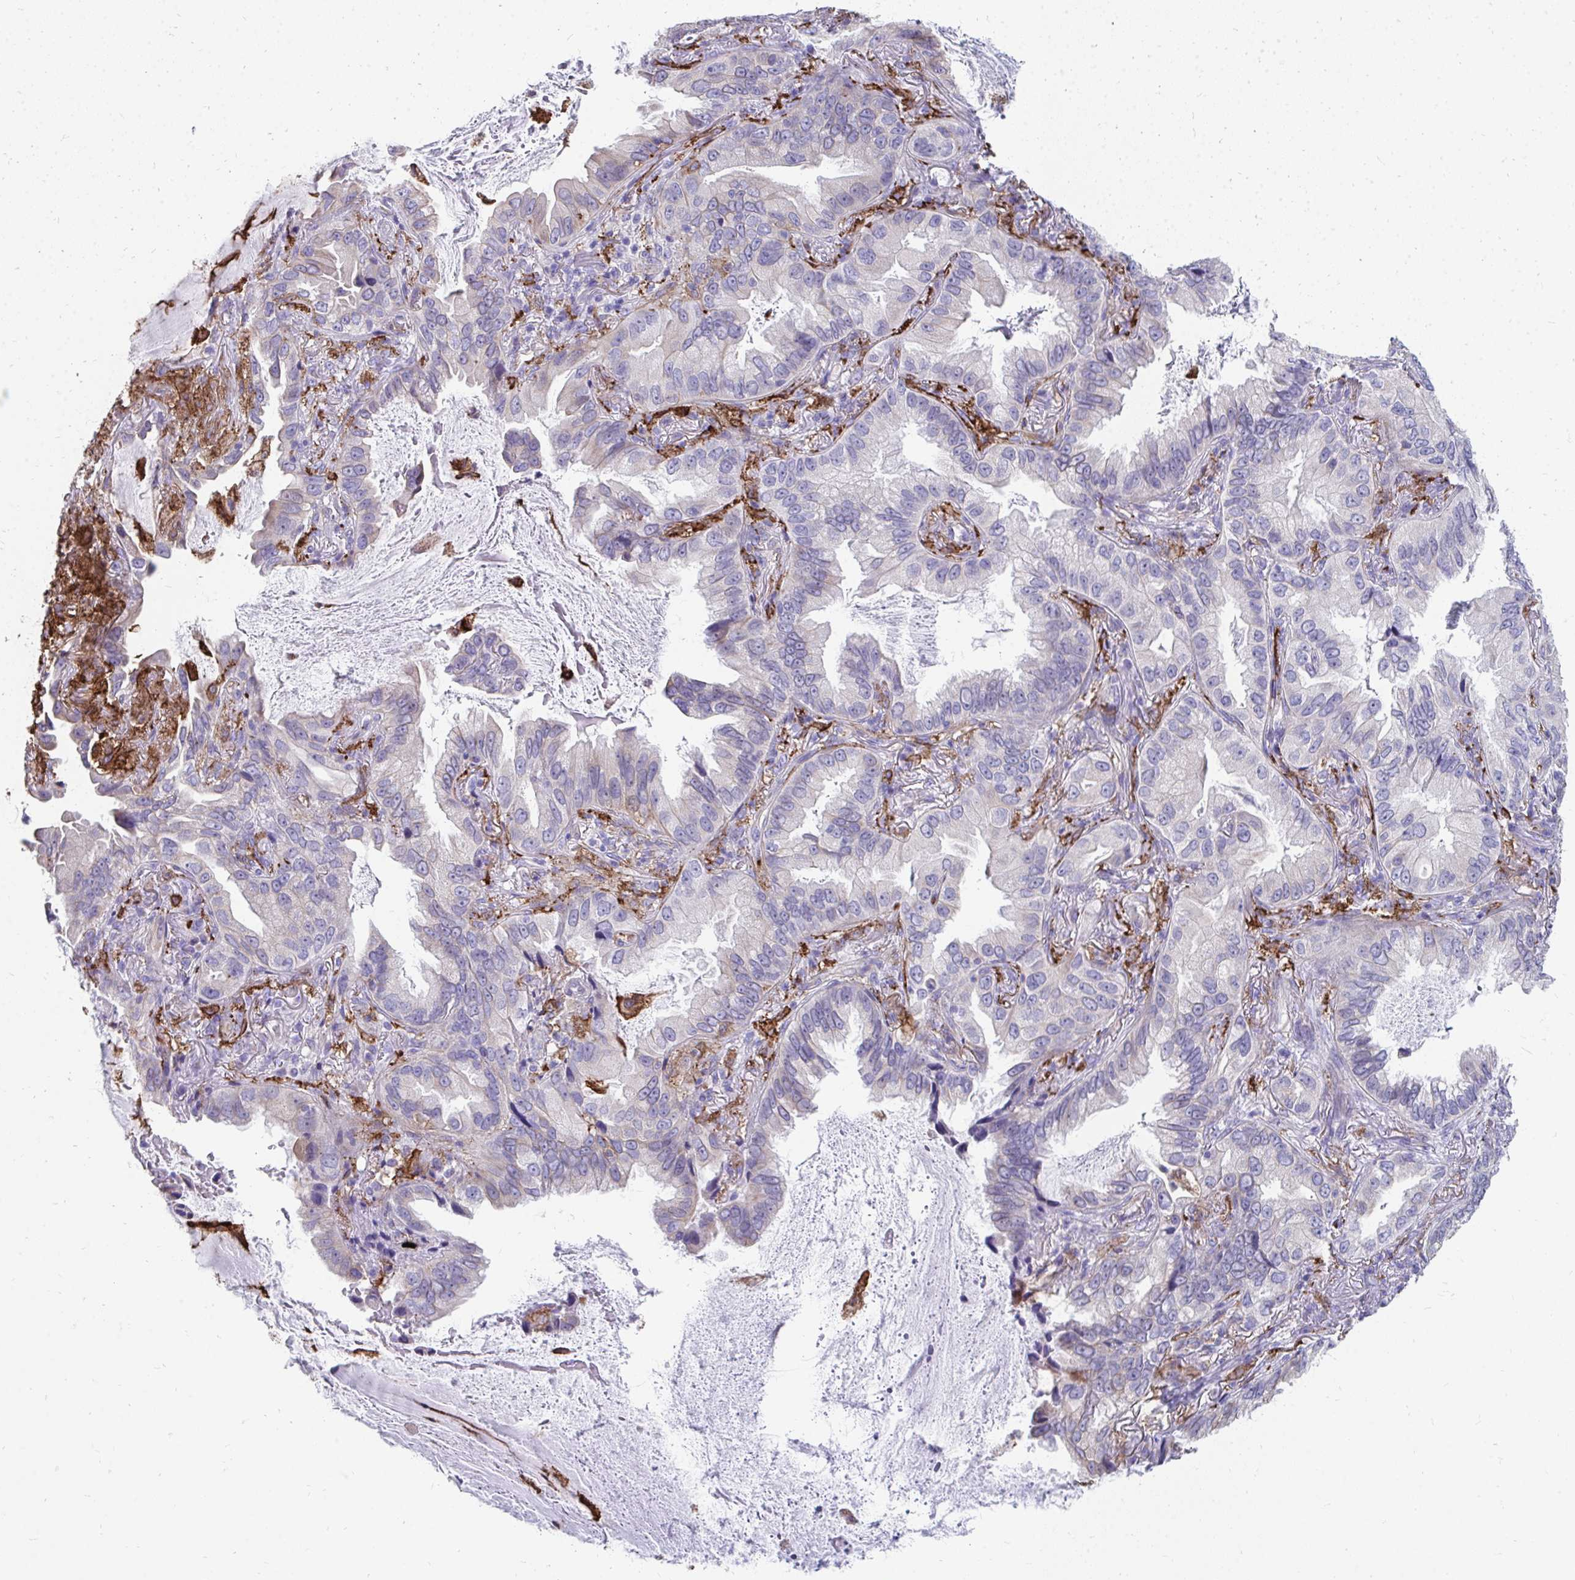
{"staining": {"intensity": "negative", "quantity": "none", "location": "none"}, "tissue": "lung cancer", "cell_type": "Tumor cells", "image_type": "cancer", "snomed": [{"axis": "morphology", "description": "Adenocarcinoma, NOS"}, {"axis": "topography", "description": "Lung"}], "caption": "Tumor cells show no significant protein staining in lung cancer.", "gene": "CD163", "patient": {"sex": "female", "age": 69}}